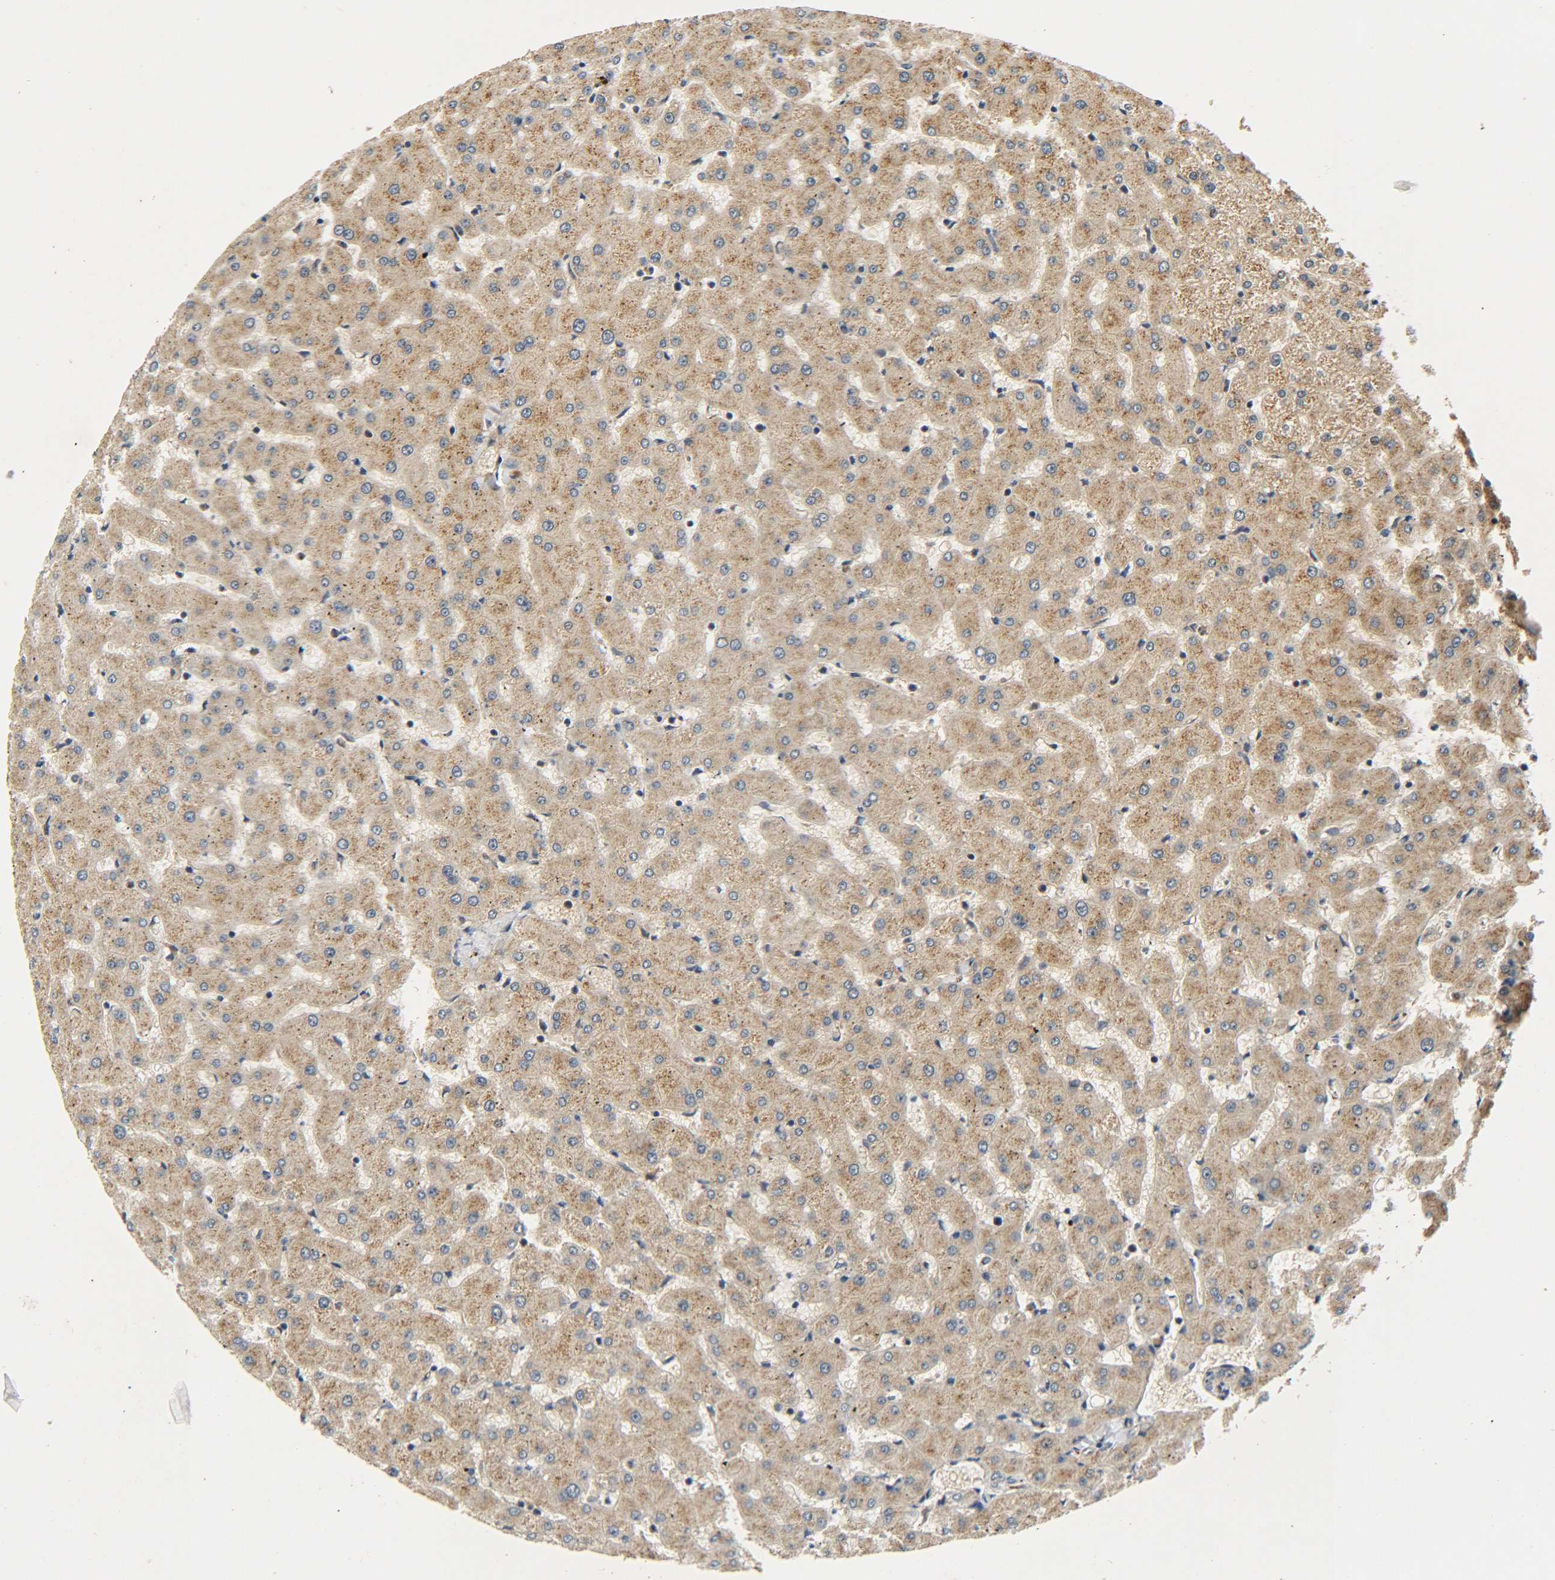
{"staining": {"intensity": "negative", "quantity": "none", "location": "none"}, "tissue": "liver", "cell_type": "Cholangiocytes", "image_type": "normal", "snomed": [{"axis": "morphology", "description": "Normal tissue, NOS"}, {"axis": "topography", "description": "Liver"}], "caption": "Immunohistochemistry (IHC) photomicrograph of benign liver stained for a protein (brown), which reveals no staining in cholangiocytes.", "gene": "MEIS1", "patient": {"sex": "female", "age": 63}}